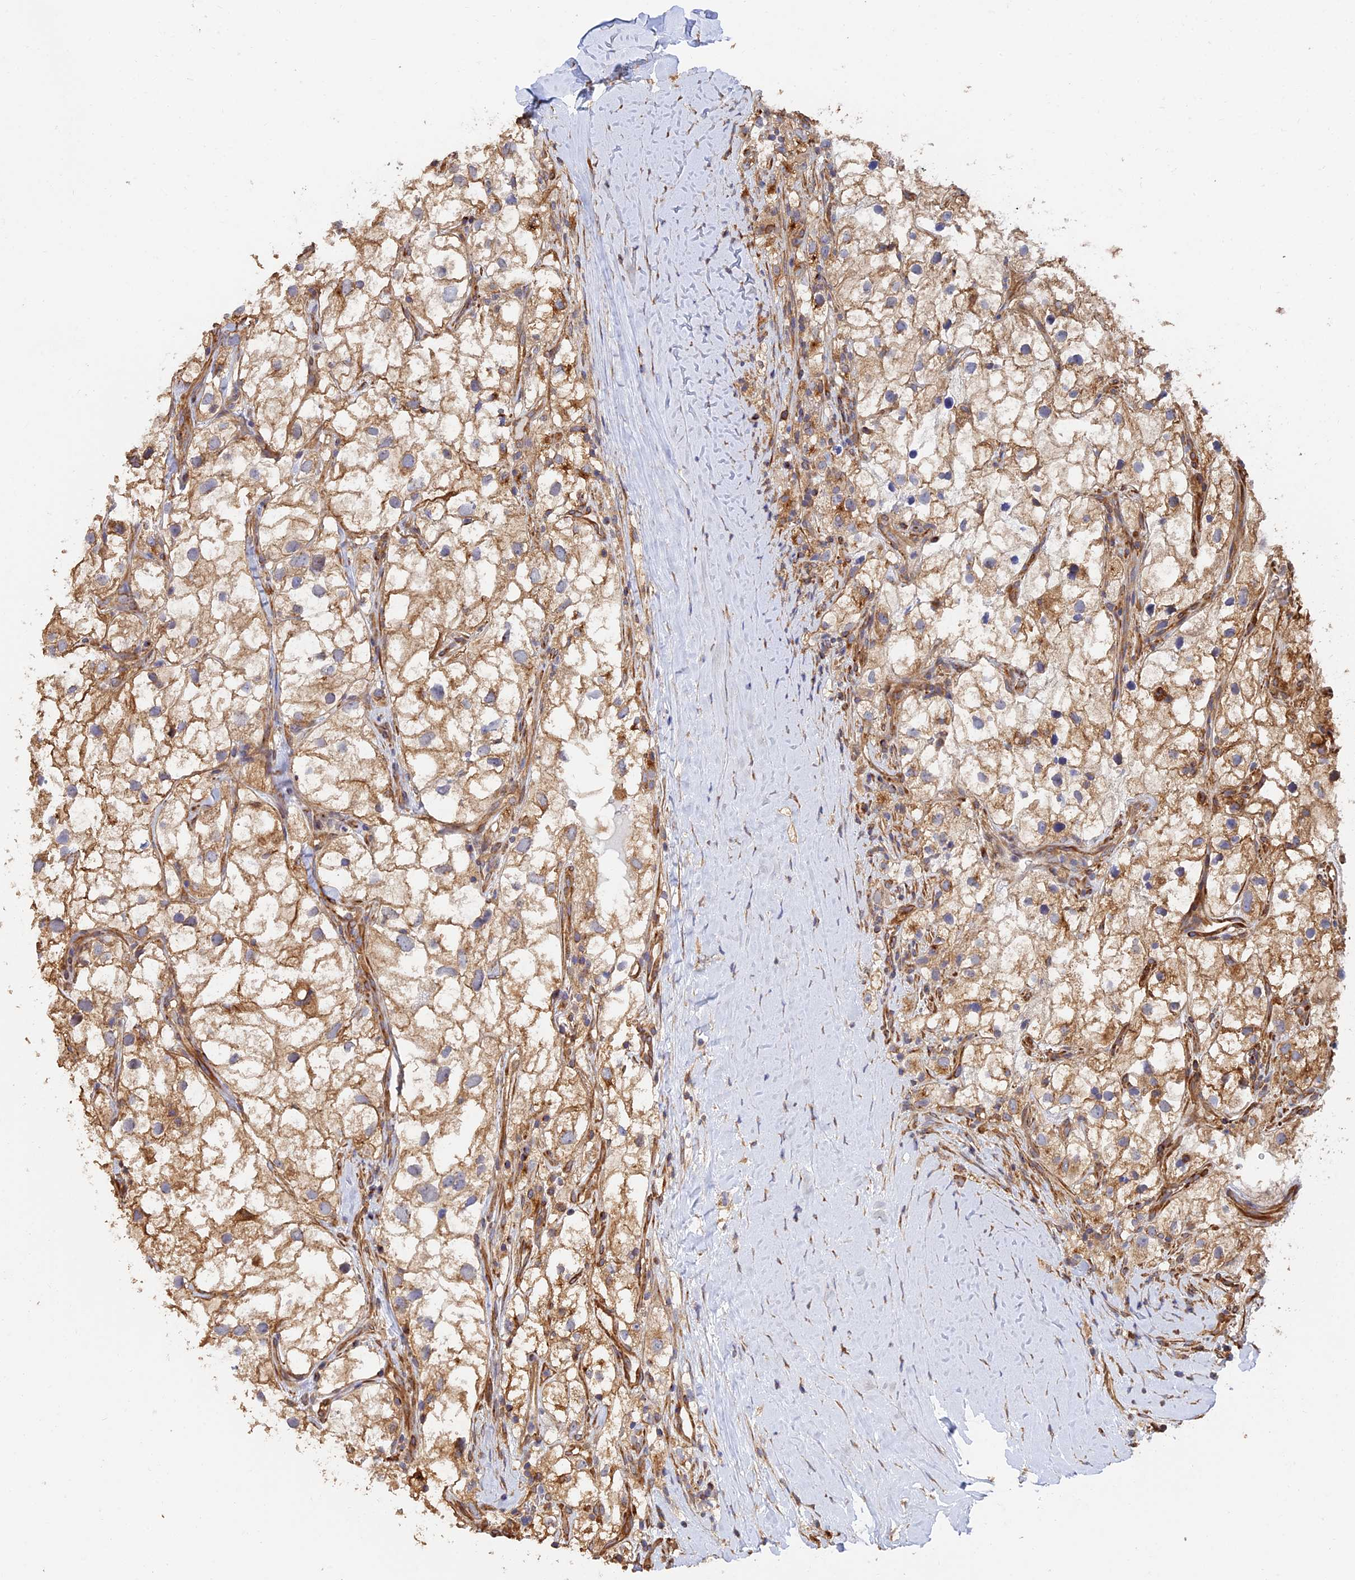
{"staining": {"intensity": "moderate", "quantity": ">75%", "location": "cytoplasmic/membranous"}, "tissue": "renal cancer", "cell_type": "Tumor cells", "image_type": "cancer", "snomed": [{"axis": "morphology", "description": "Adenocarcinoma, NOS"}, {"axis": "topography", "description": "Kidney"}], "caption": "This histopathology image exhibits IHC staining of human renal cancer (adenocarcinoma), with medium moderate cytoplasmic/membranous positivity in about >75% of tumor cells.", "gene": "WBP11", "patient": {"sex": "male", "age": 59}}